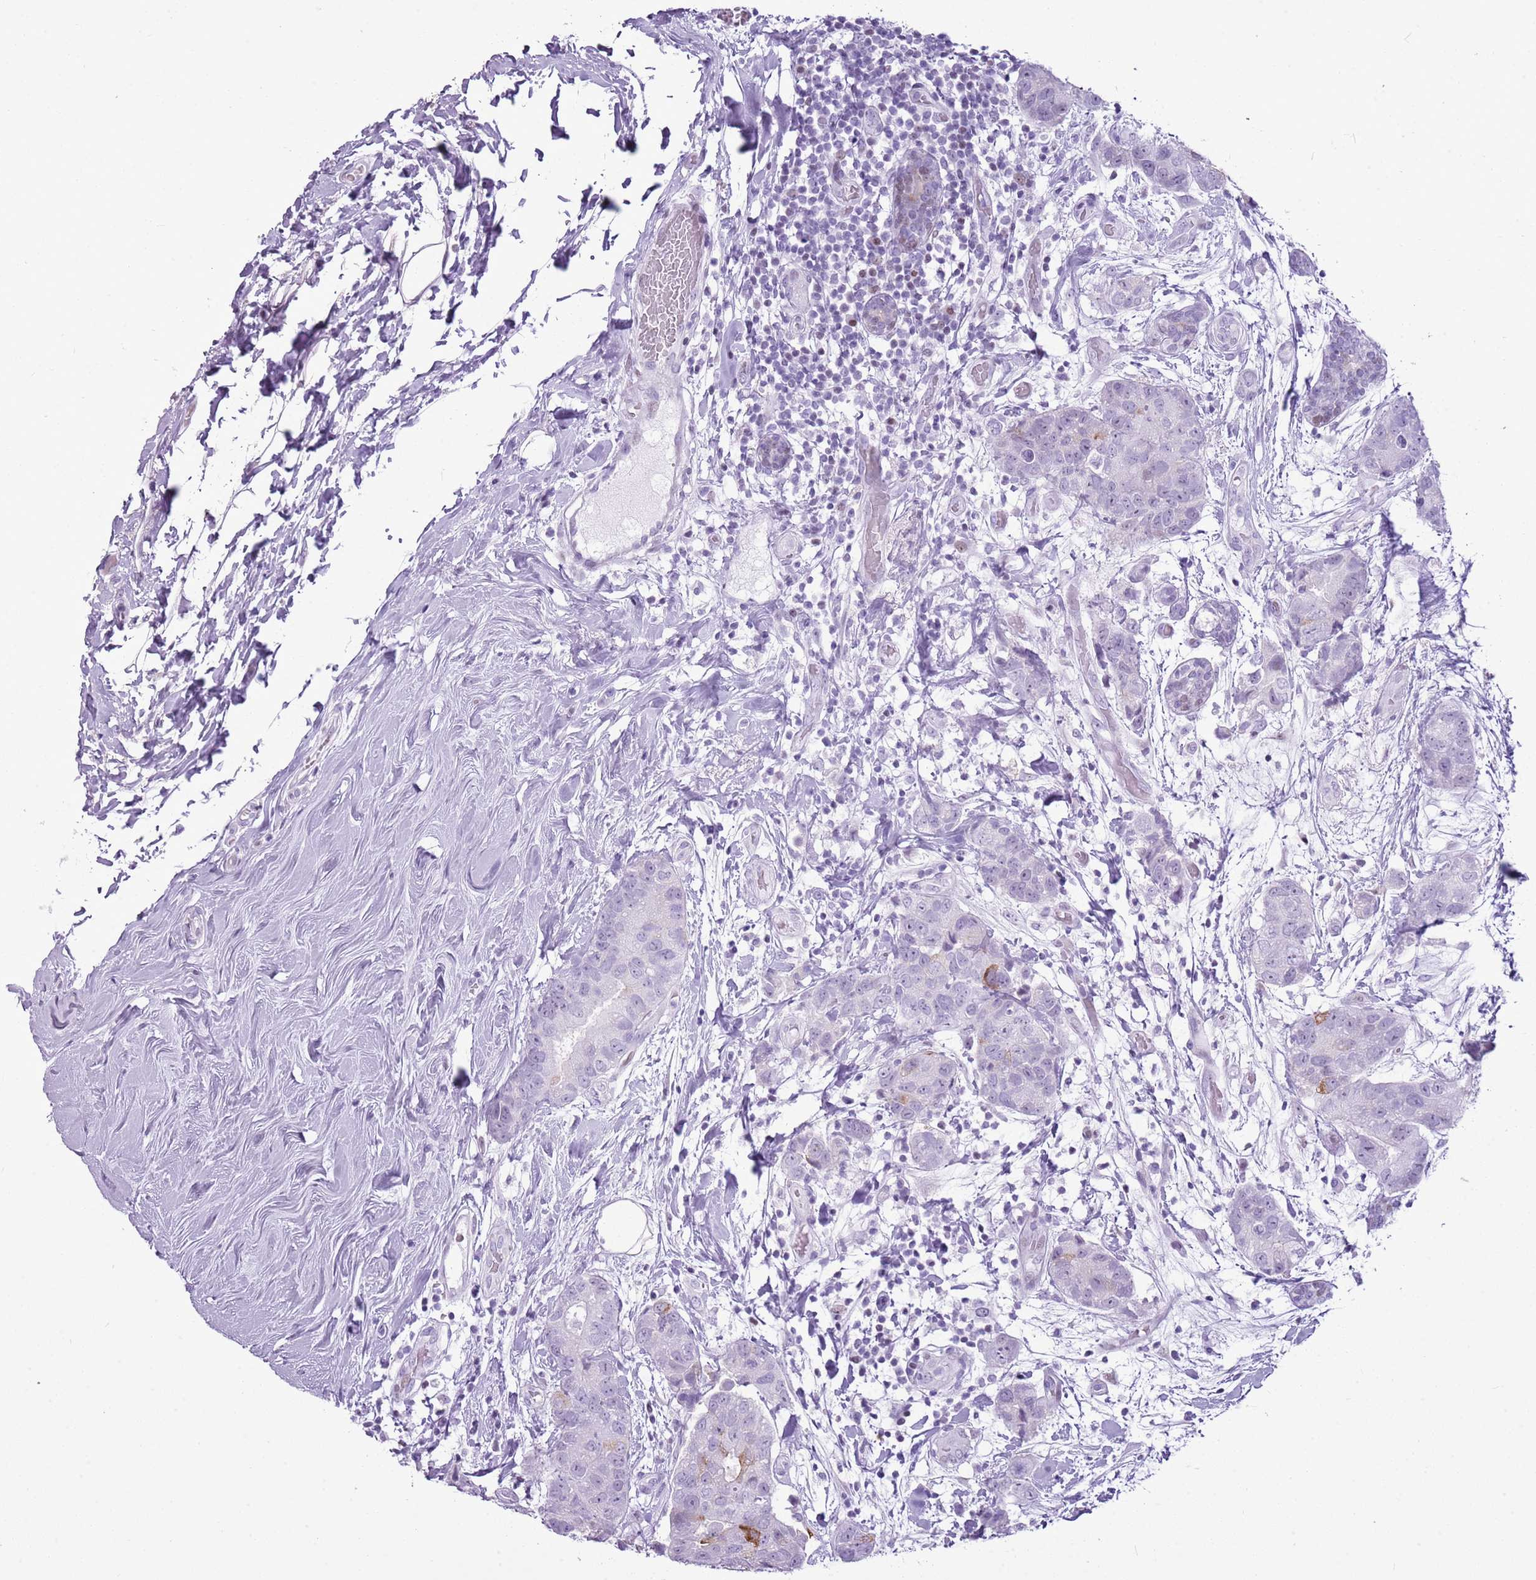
{"staining": {"intensity": "moderate", "quantity": "<25%", "location": "cytoplasmic/membranous"}, "tissue": "breast cancer", "cell_type": "Tumor cells", "image_type": "cancer", "snomed": [{"axis": "morphology", "description": "Duct carcinoma"}, {"axis": "topography", "description": "Breast"}], "caption": "A brown stain shows moderate cytoplasmic/membranous expression of a protein in breast intraductal carcinoma tumor cells.", "gene": "ASIP", "patient": {"sex": "female", "age": 62}}